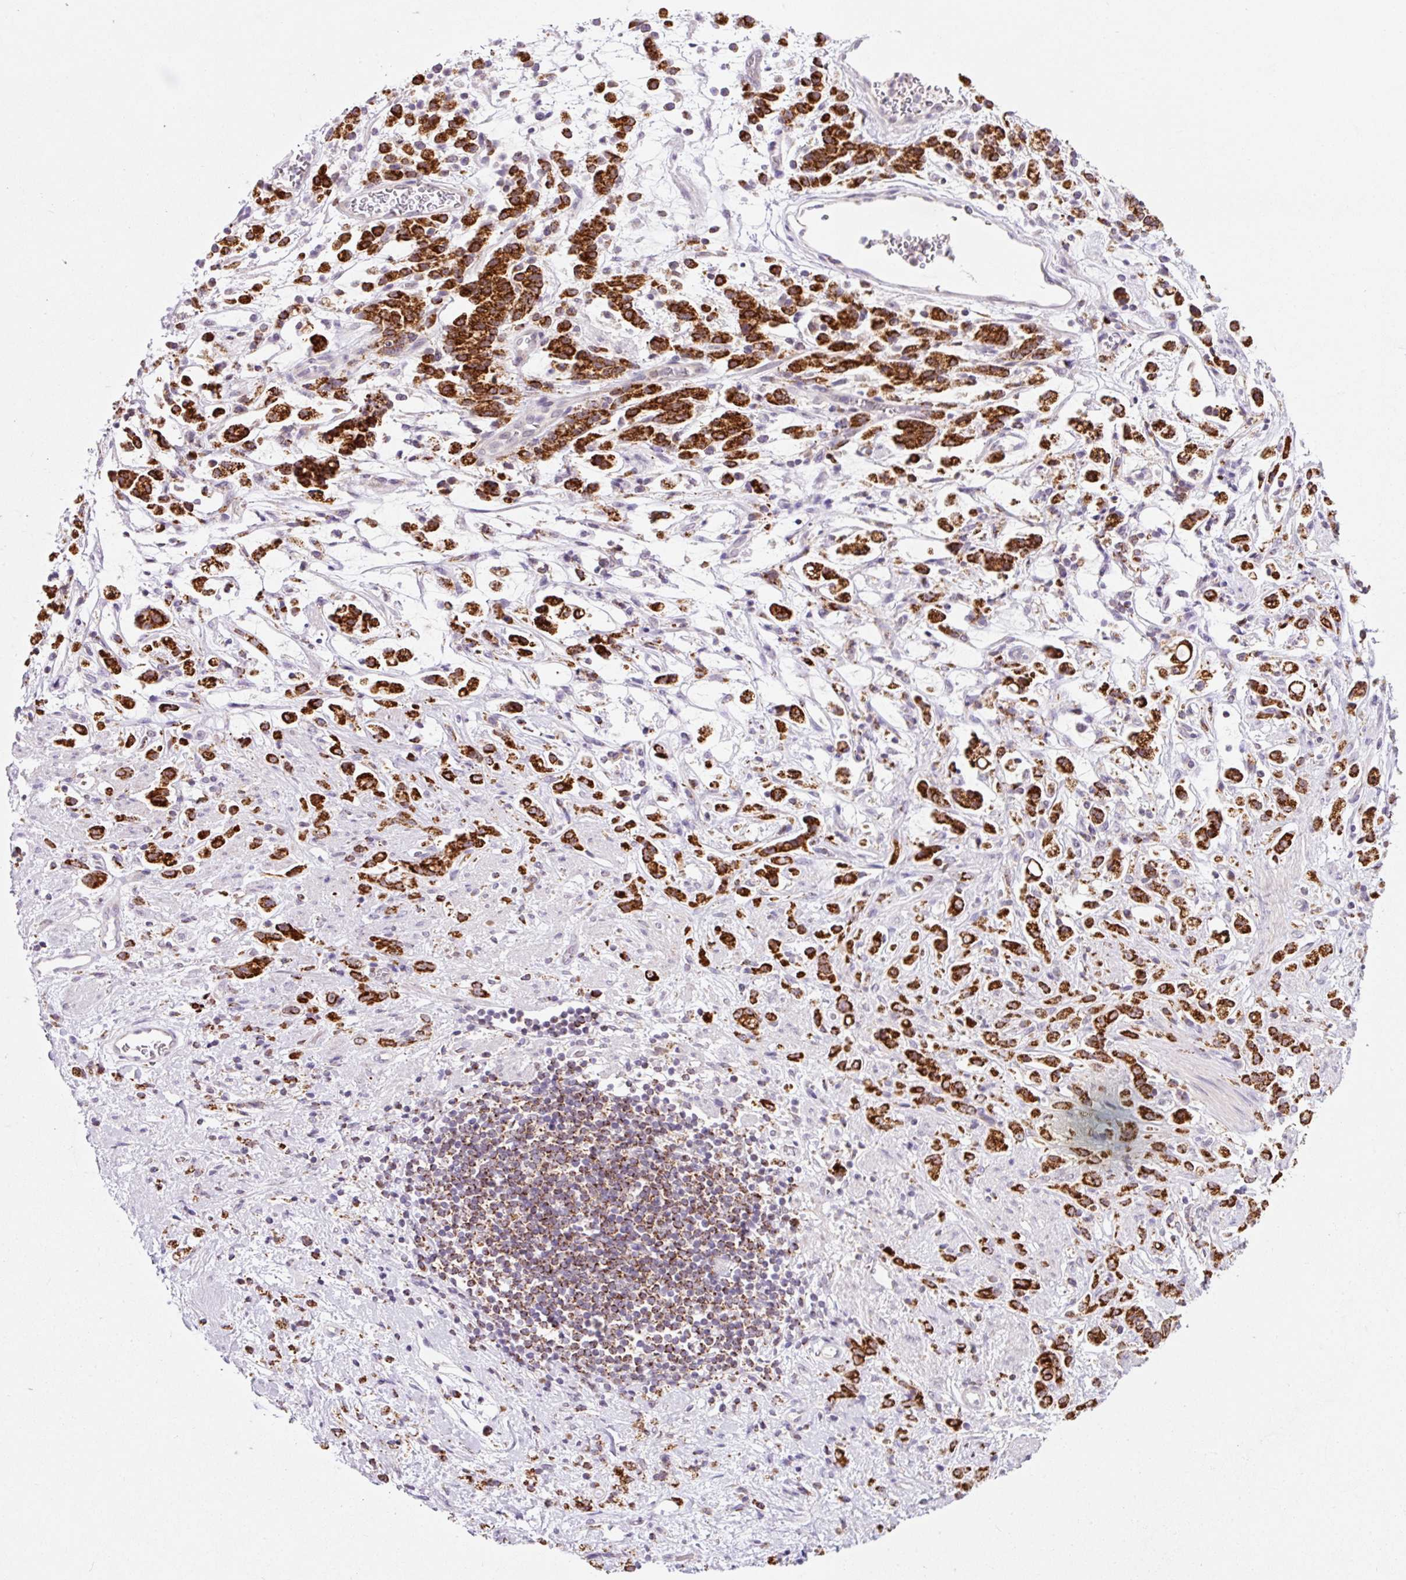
{"staining": {"intensity": "strong", "quantity": ">75%", "location": "cytoplasmic/membranous"}, "tissue": "stomach cancer", "cell_type": "Tumor cells", "image_type": "cancer", "snomed": [{"axis": "morphology", "description": "Adenocarcinoma, NOS"}, {"axis": "topography", "description": "Stomach"}], "caption": "DAB immunohistochemical staining of human stomach cancer (adenocarcinoma) displays strong cytoplasmic/membranous protein expression in about >75% of tumor cells.", "gene": "PCK2", "patient": {"sex": "female", "age": 60}}